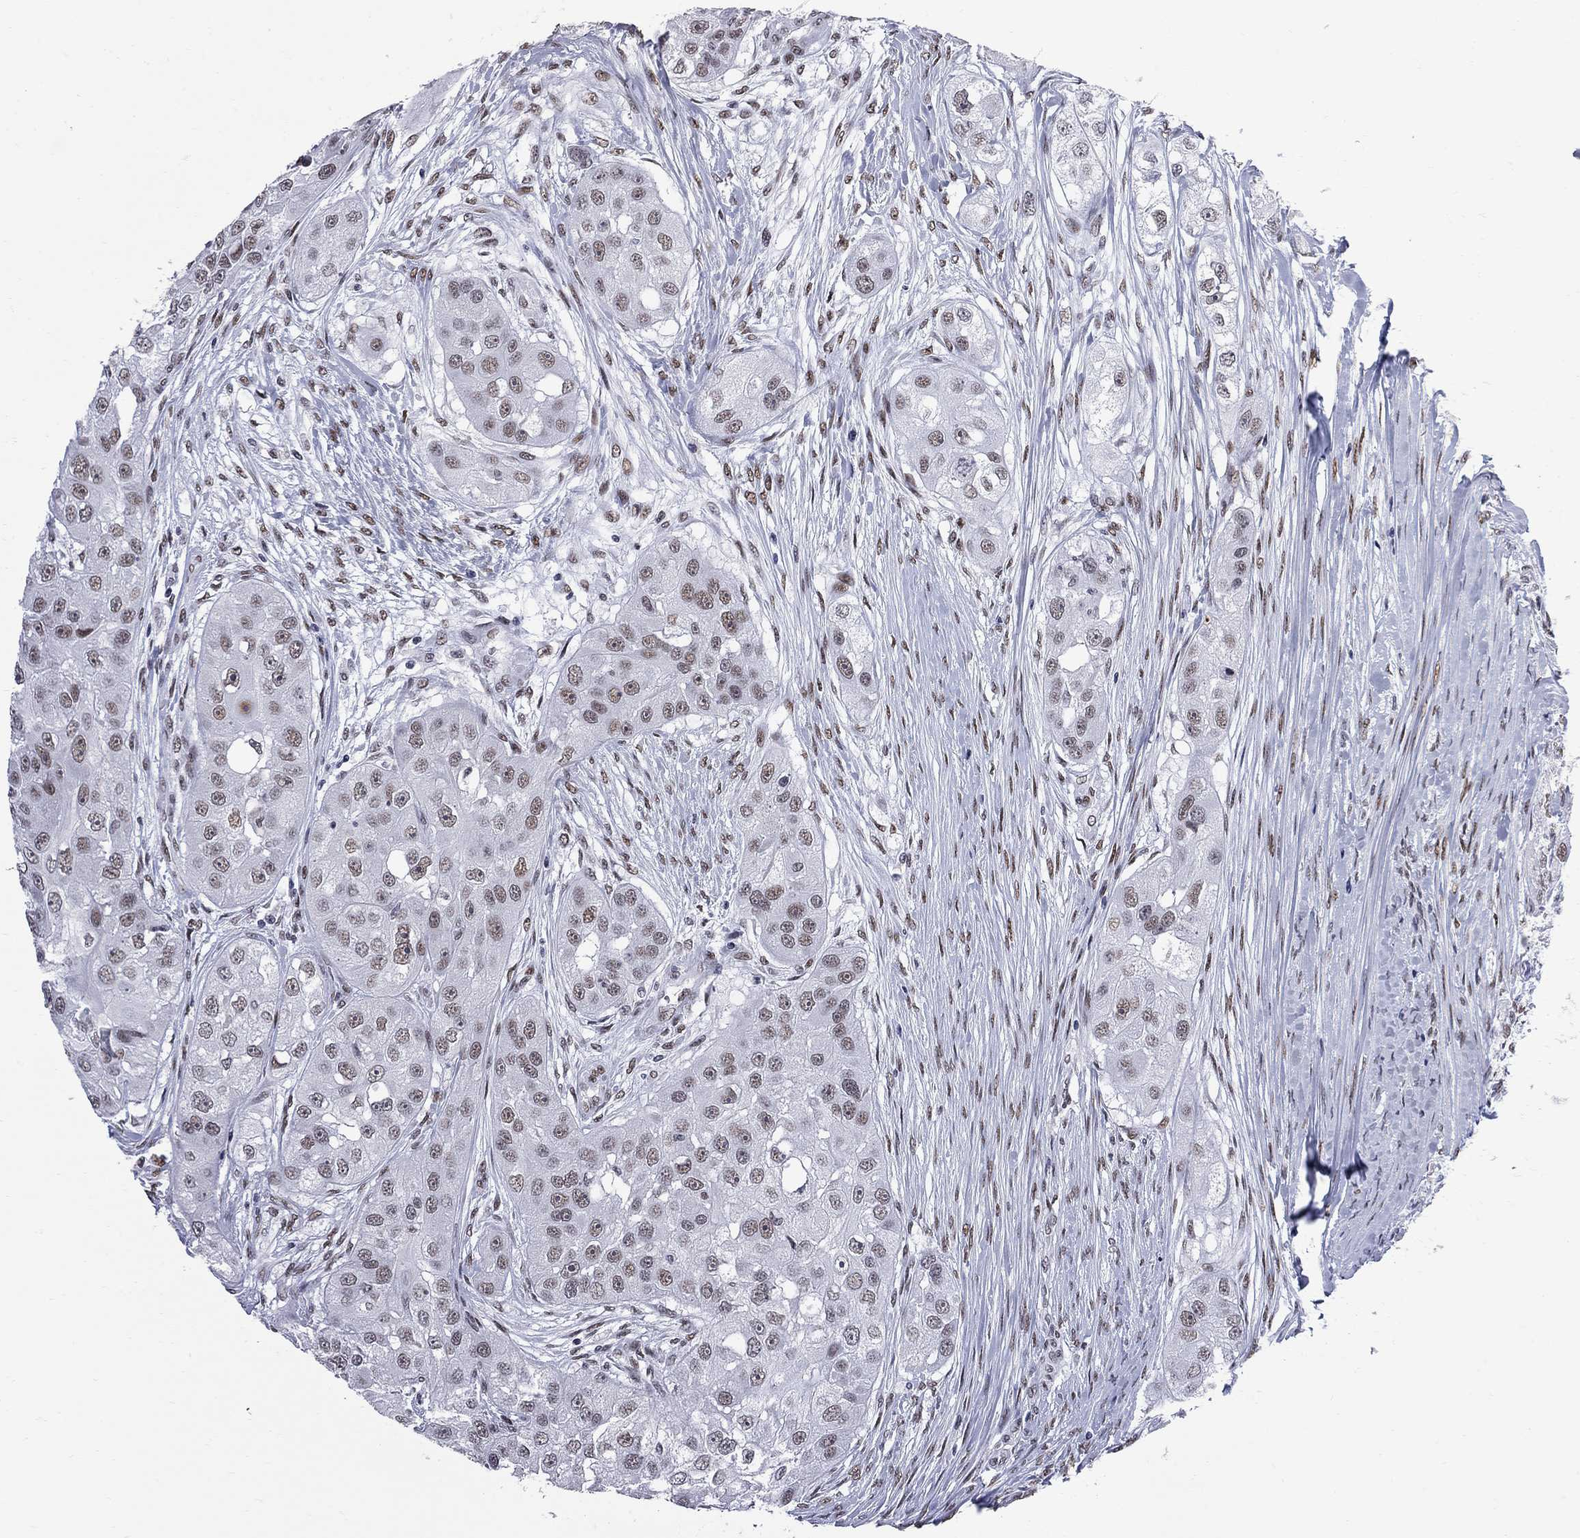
{"staining": {"intensity": "moderate", "quantity": "<25%", "location": "nuclear"}, "tissue": "head and neck cancer", "cell_type": "Tumor cells", "image_type": "cancer", "snomed": [{"axis": "morphology", "description": "Normal tissue, NOS"}, {"axis": "morphology", "description": "Squamous cell carcinoma, NOS"}, {"axis": "topography", "description": "Skeletal muscle"}, {"axis": "topography", "description": "Head-Neck"}], "caption": "Head and neck squamous cell carcinoma was stained to show a protein in brown. There is low levels of moderate nuclear expression in approximately <25% of tumor cells.", "gene": "ZBTB47", "patient": {"sex": "male", "age": 51}}